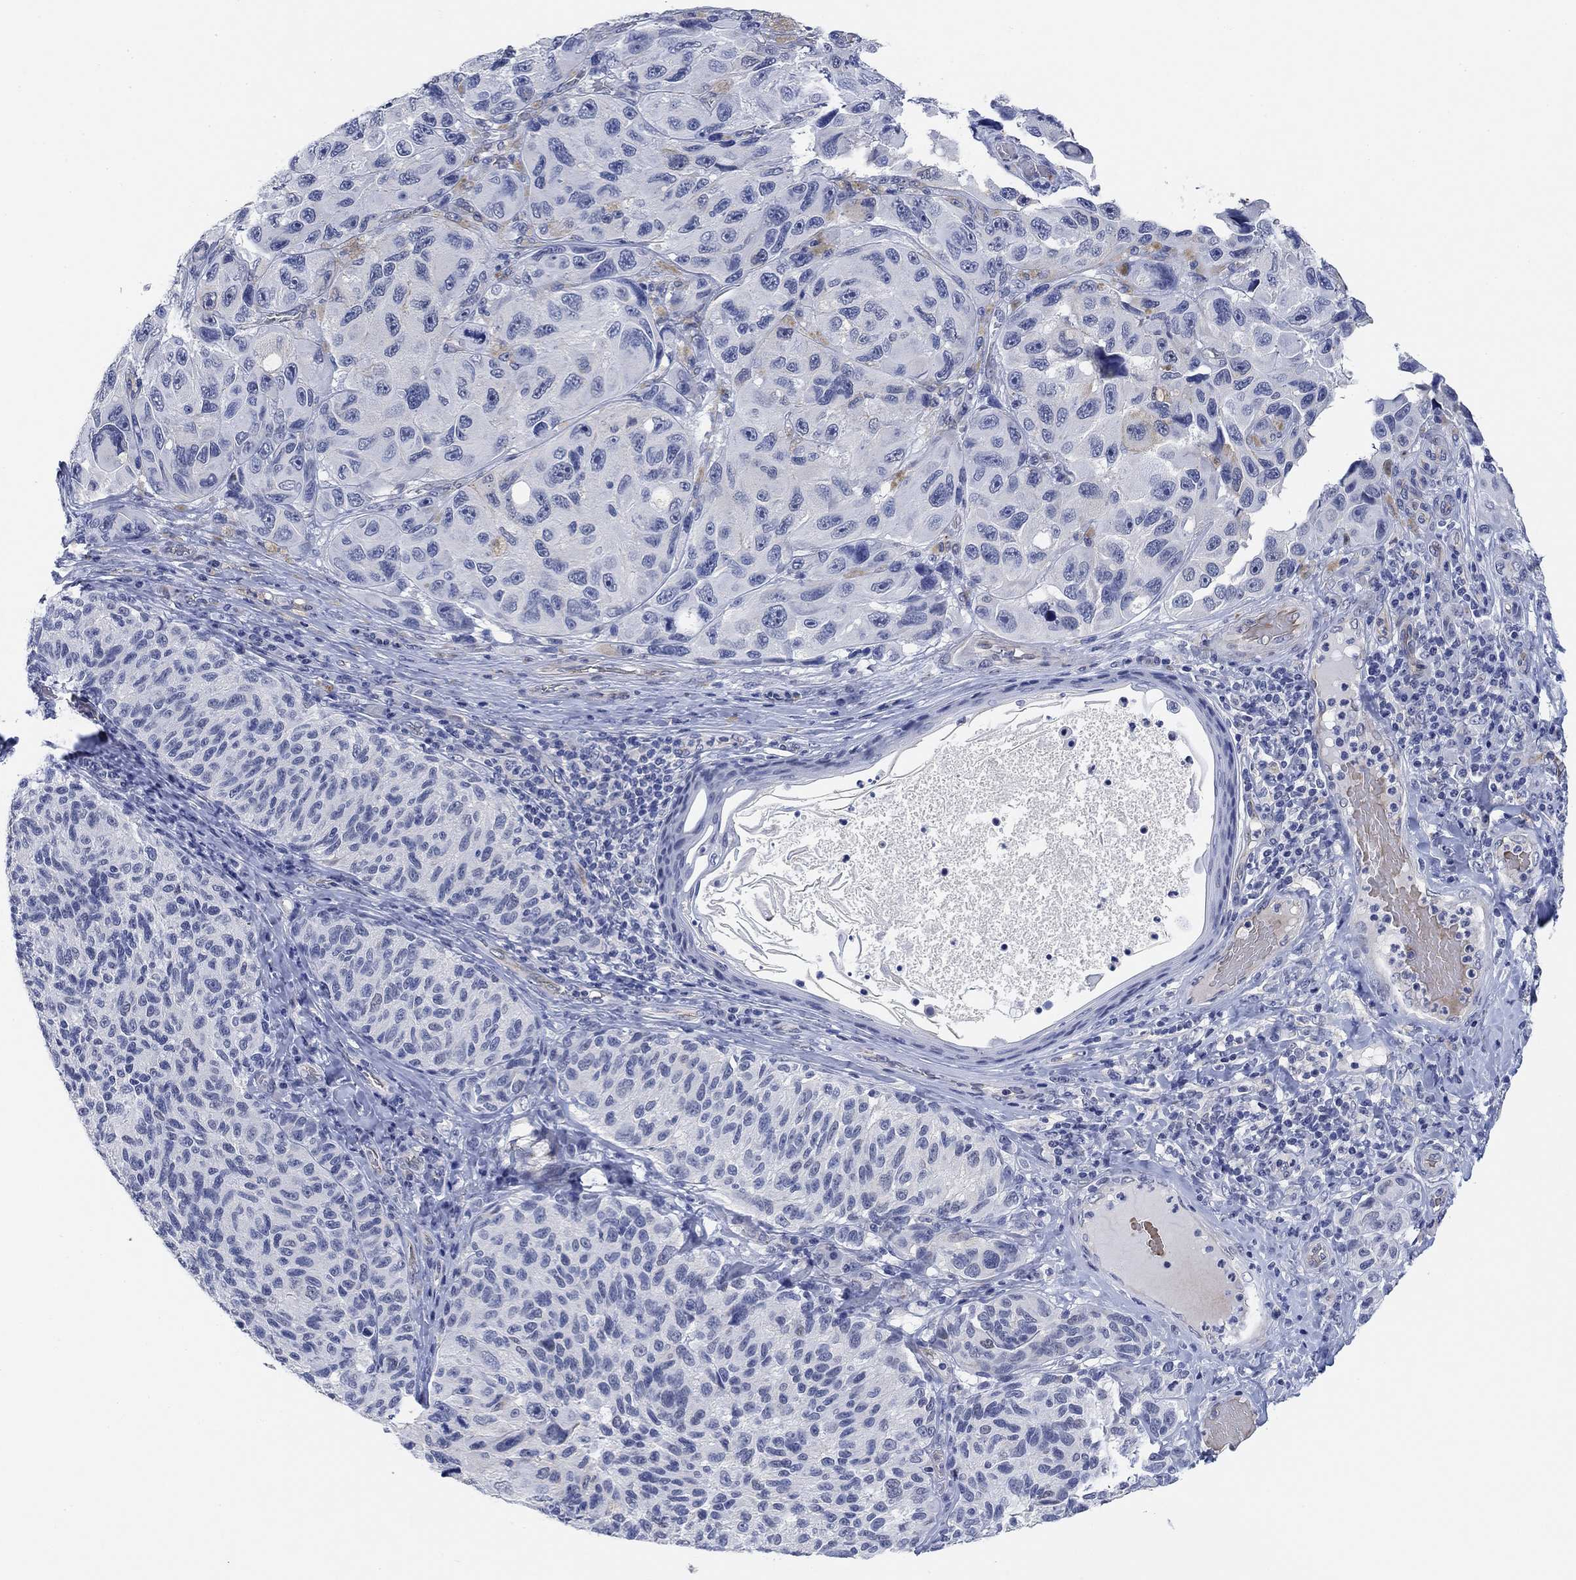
{"staining": {"intensity": "negative", "quantity": "none", "location": "none"}, "tissue": "melanoma", "cell_type": "Tumor cells", "image_type": "cancer", "snomed": [{"axis": "morphology", "description": "Malignant melanoma, NOS"}, {"axis": "topography", "description": "Skin"}], "caption": "Melanoma was stained to show a protein in brown. There is no significant positivity in tumor cells. (IHC, brightfield microscopy, high magnification).", "gene": "PAX6", "patient": {"sex": "female", "age": 73}}